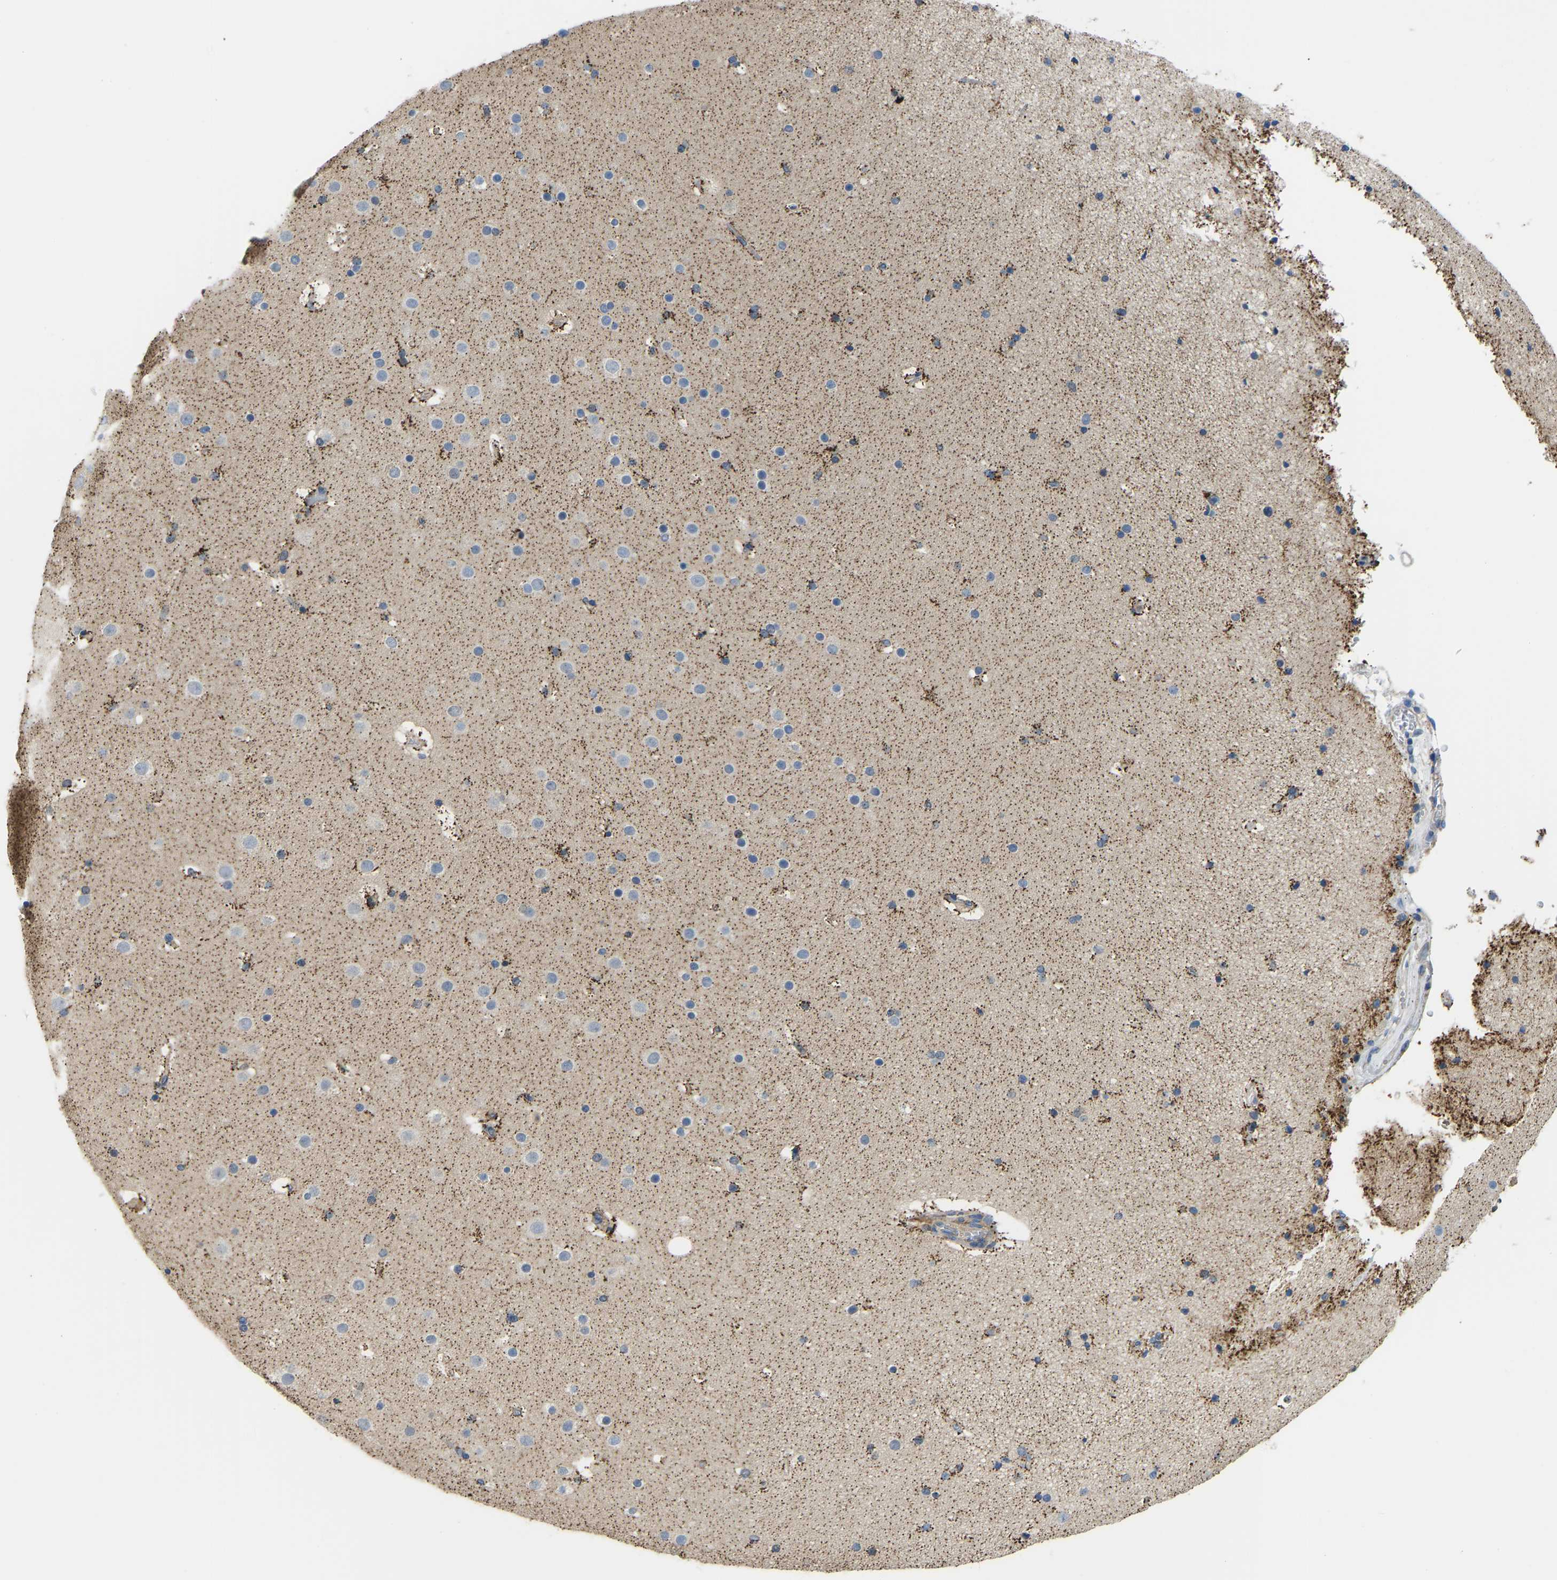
{"staining": {"intensity": "strong", "quantity": ">75%", "location": "cytoplasmic/membranous"}, "tissue": "cerebral cortex", "cell_type": "Endothelial cells", "image_type": "normal", "snomed": [{"axis": "morphology", "description": "Normal tissue, NOS"}, {"axis": "topography", "description": "Cerebral cortex"}], "caption": "Brown immunohistochemical staining in normal cerebral cortex demonstrates strong cytoplasmic/membranous expression in about >75% of endothelial cells.", "gene": "RBP1", "patient": {"sex": "male", "age": 57}}